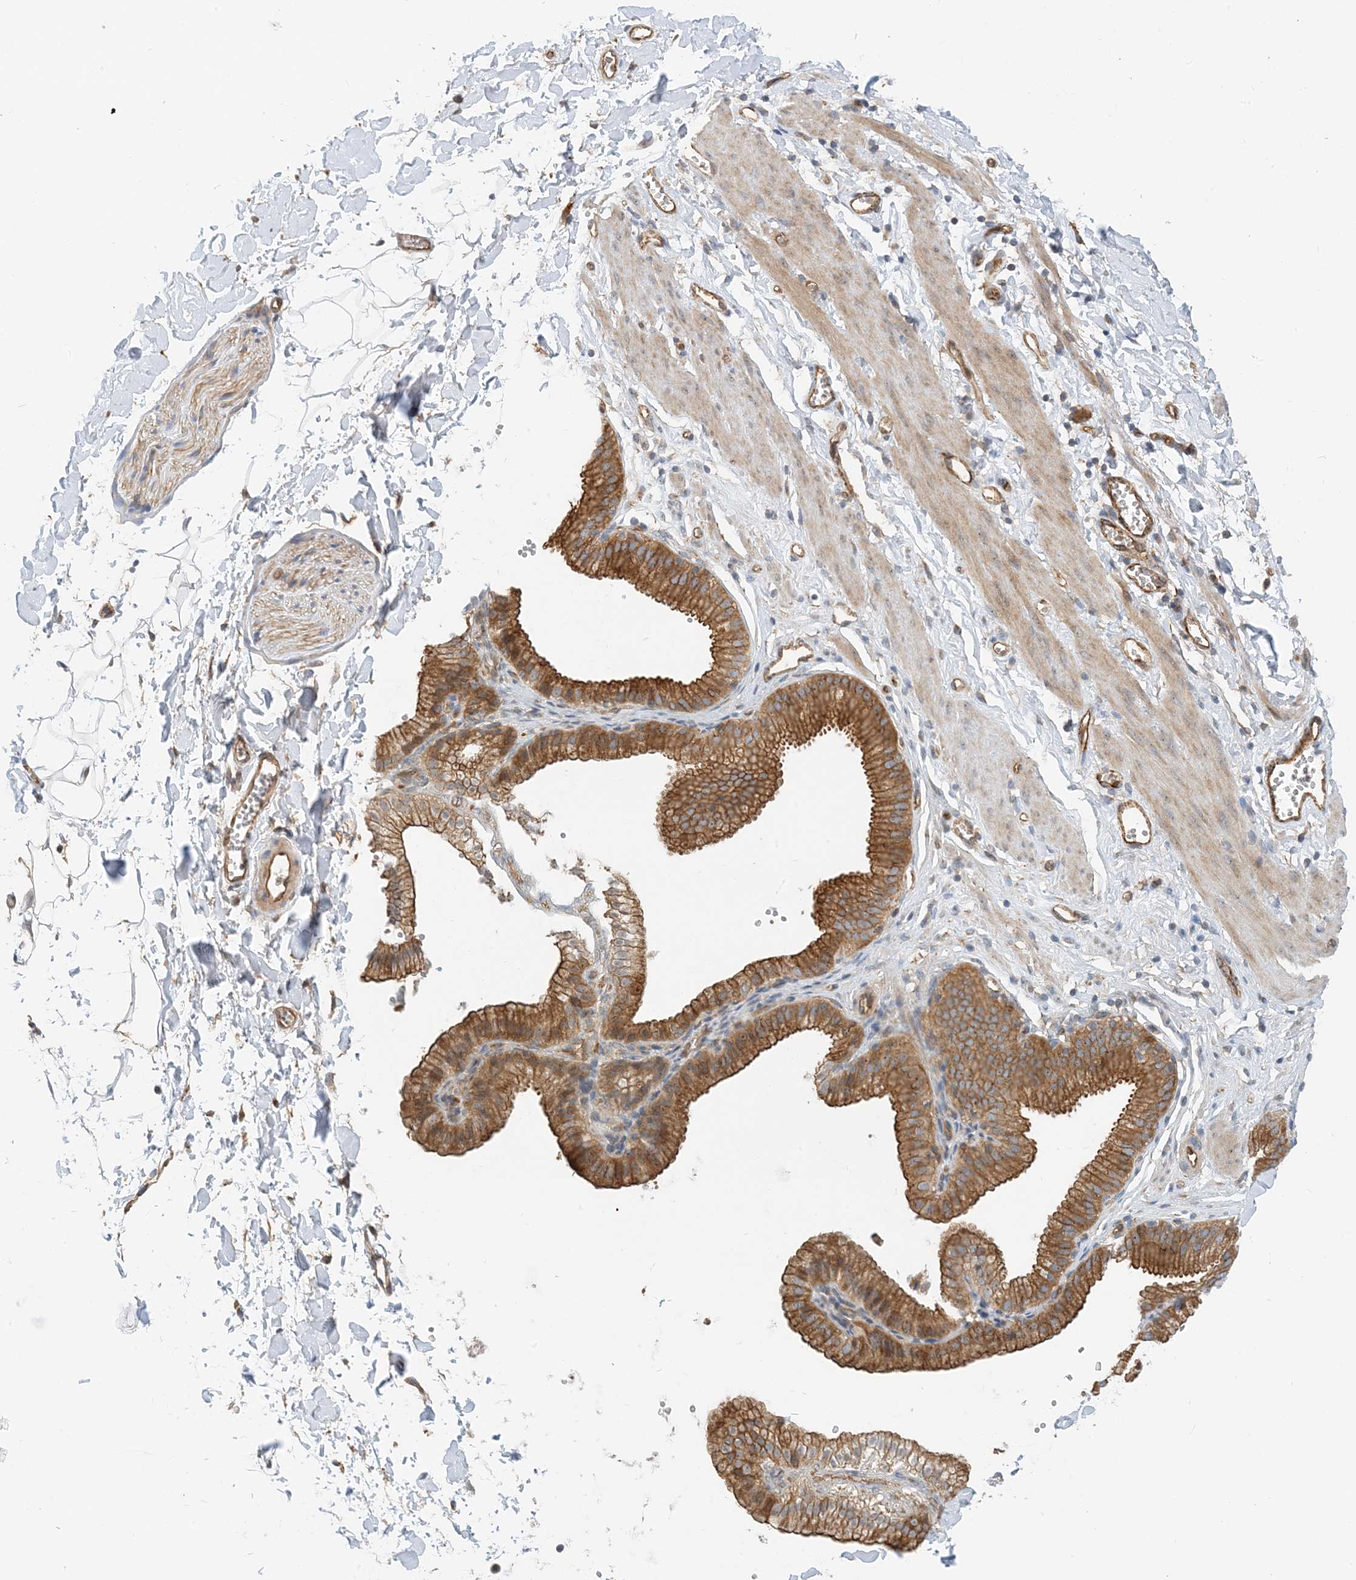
{"staining": {"intensity": "negative", "quantity": "none", "location": "none"}, "tissue": "adipose tissue", "cell_type": "Adipocytes", "image_type": "normal", "snomed": [{"axis": "morphology", "description": "Normal tissue, NOS"}, {"axis": "topography", "description": "Gallbladder"}, {"axis": "topography", "description": "Peripheral nerve tissue"}], "caption": "DAB (3,3'-diaminobenzidine) immunohistochemical staining of unremarkable adipose tissue demonstrates no significant positivity in adipocytes. The staining was performed using DAB (3,3'-diaminobenzidine) to visualize the protein expression in brown, while the nuclei were stained in blue with hematoxylin (Magnification: 20x).", "gene": "MYL5", "patient": {"sex": "male", "age": 38}}